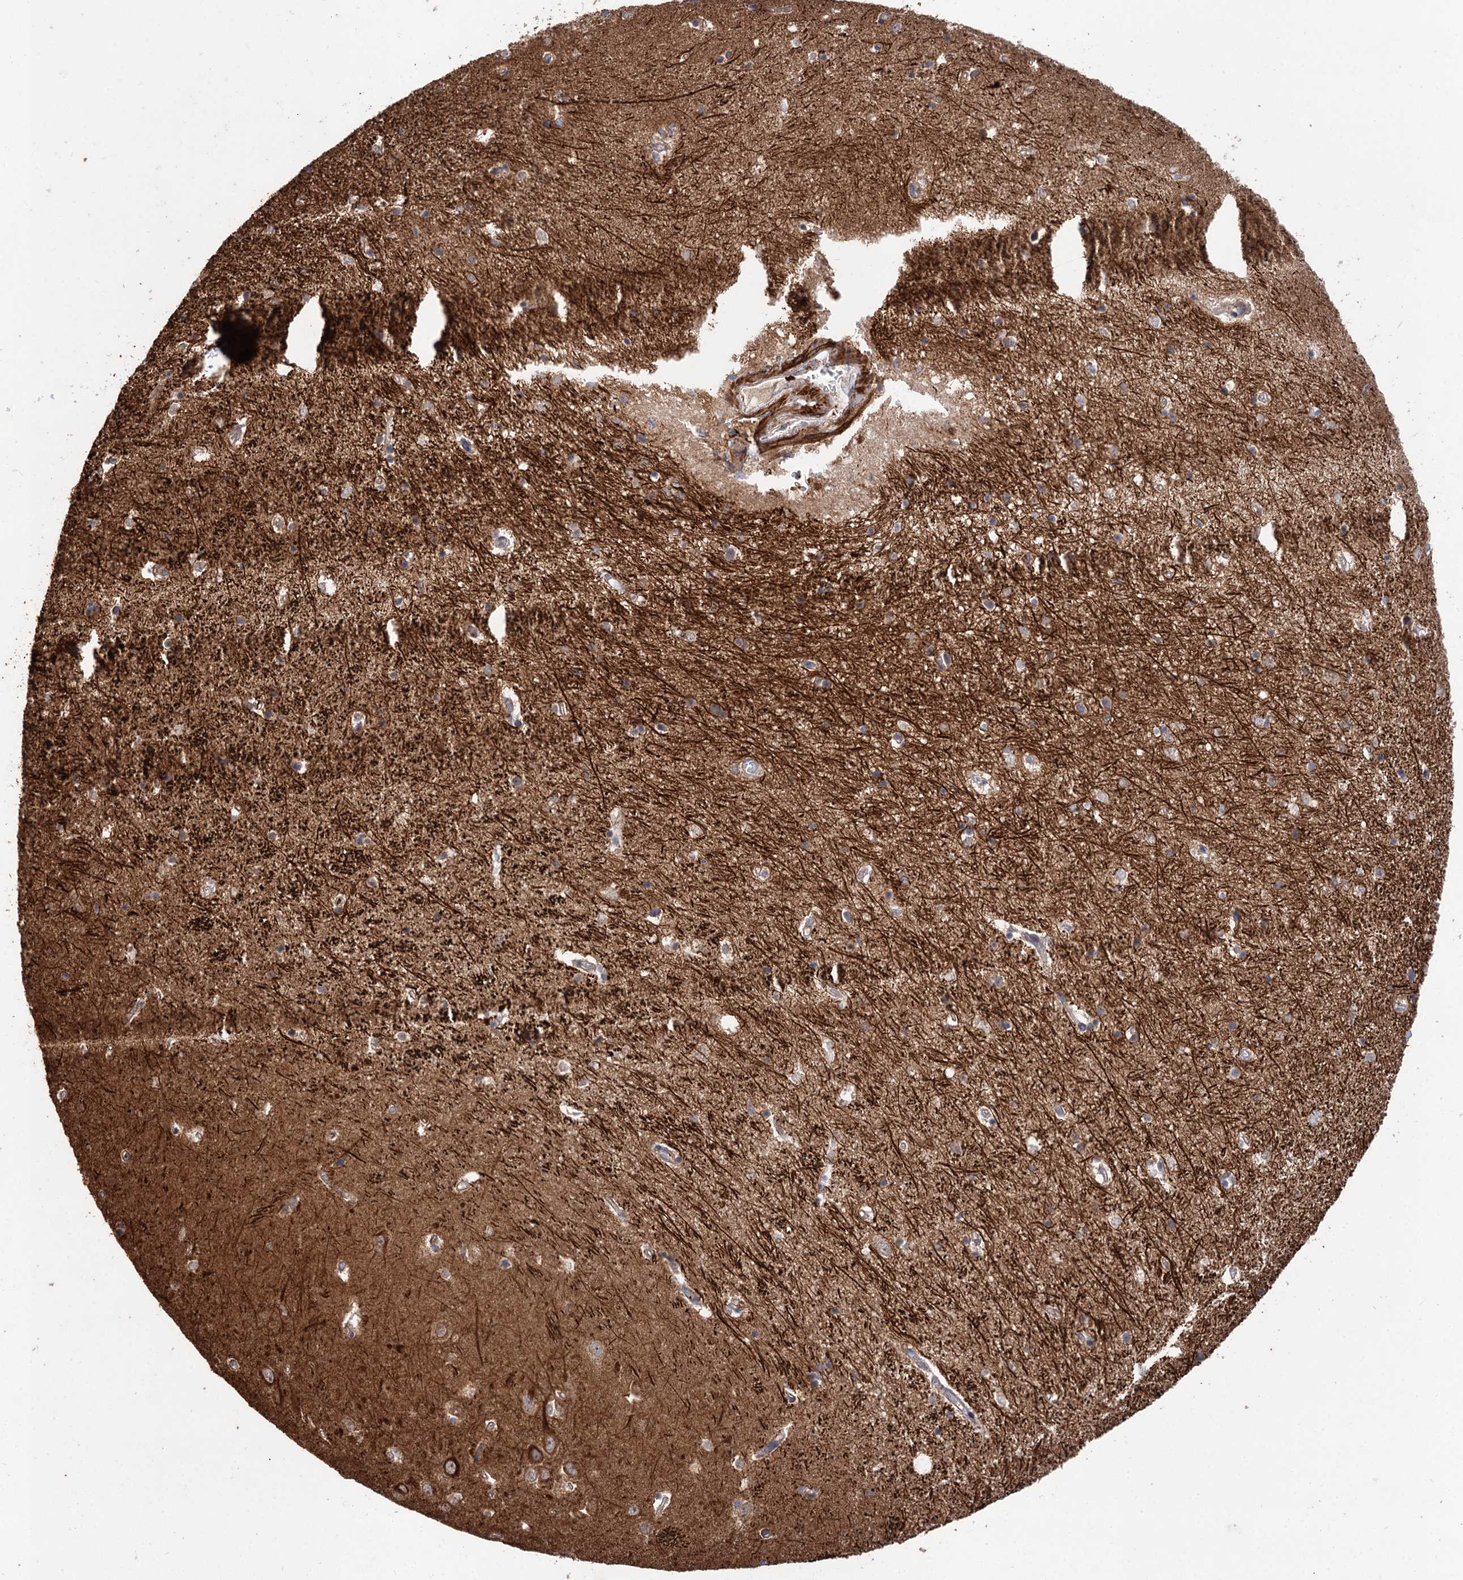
{"staining": {"intensity": "moderate", "quantity": "<25%", "location": "cytoplasmic/membranous"}, "tissue": "hippocampus", "cell_type": "Glial cells", "image_type": "normal", "snomed": [{"axis": "morphology", "description": "Normal tissue, NOS"}, {"axis": "topography", "description": "Hippocampus"}], "caption": "Immunohistochemistry (IHC) (DAB (3,3'-diaminobenzidine)) staining of normal human hippocampus shows moderate cytoplasmic/membranous protein expression in about <25% of glial cells. The protein is stained brown, and the nuclei are stained in blue (DAB IHC with brightfield microscopy, high magnification).", "gene": "FBXW8", "patient": {"sex": "female", "age": 64}}